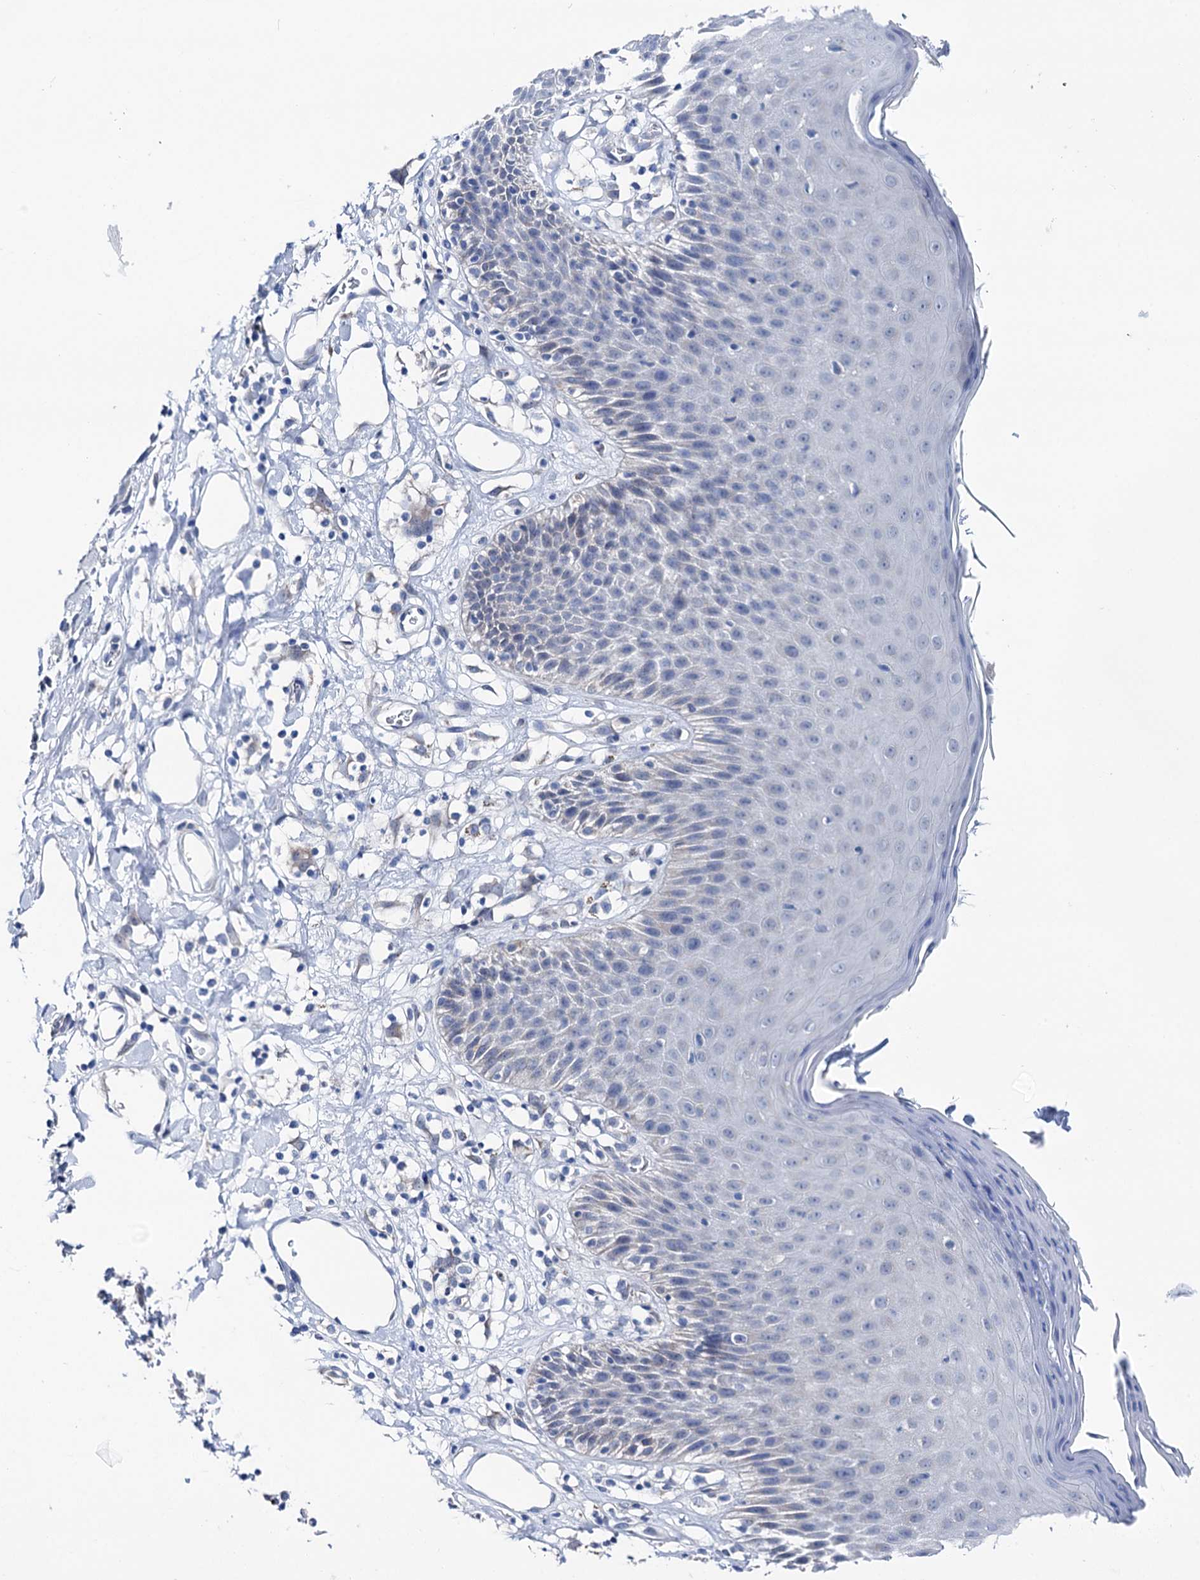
{"staining": {"intensity": "moderate", "quantity": "<25%", "location": "cytoplasmic/membranous"}, "tissue": "skin", "cell_type": "Epidermal cells", "image_type": "normal", "snomed": [{"axis": "morphology", "description": "Normal tissue, NOS"}, {"axis": "topography", "description": "Vulva"}], "caption": "IHC histopathology image of normal skin stained for a protein (brown), which reveals low levels of moderate cytoplasmic/membranous expression in about <25% of epidermal cells.", "gene": "SHROOM1", "patient": {"sex": "female", "age": 68}}